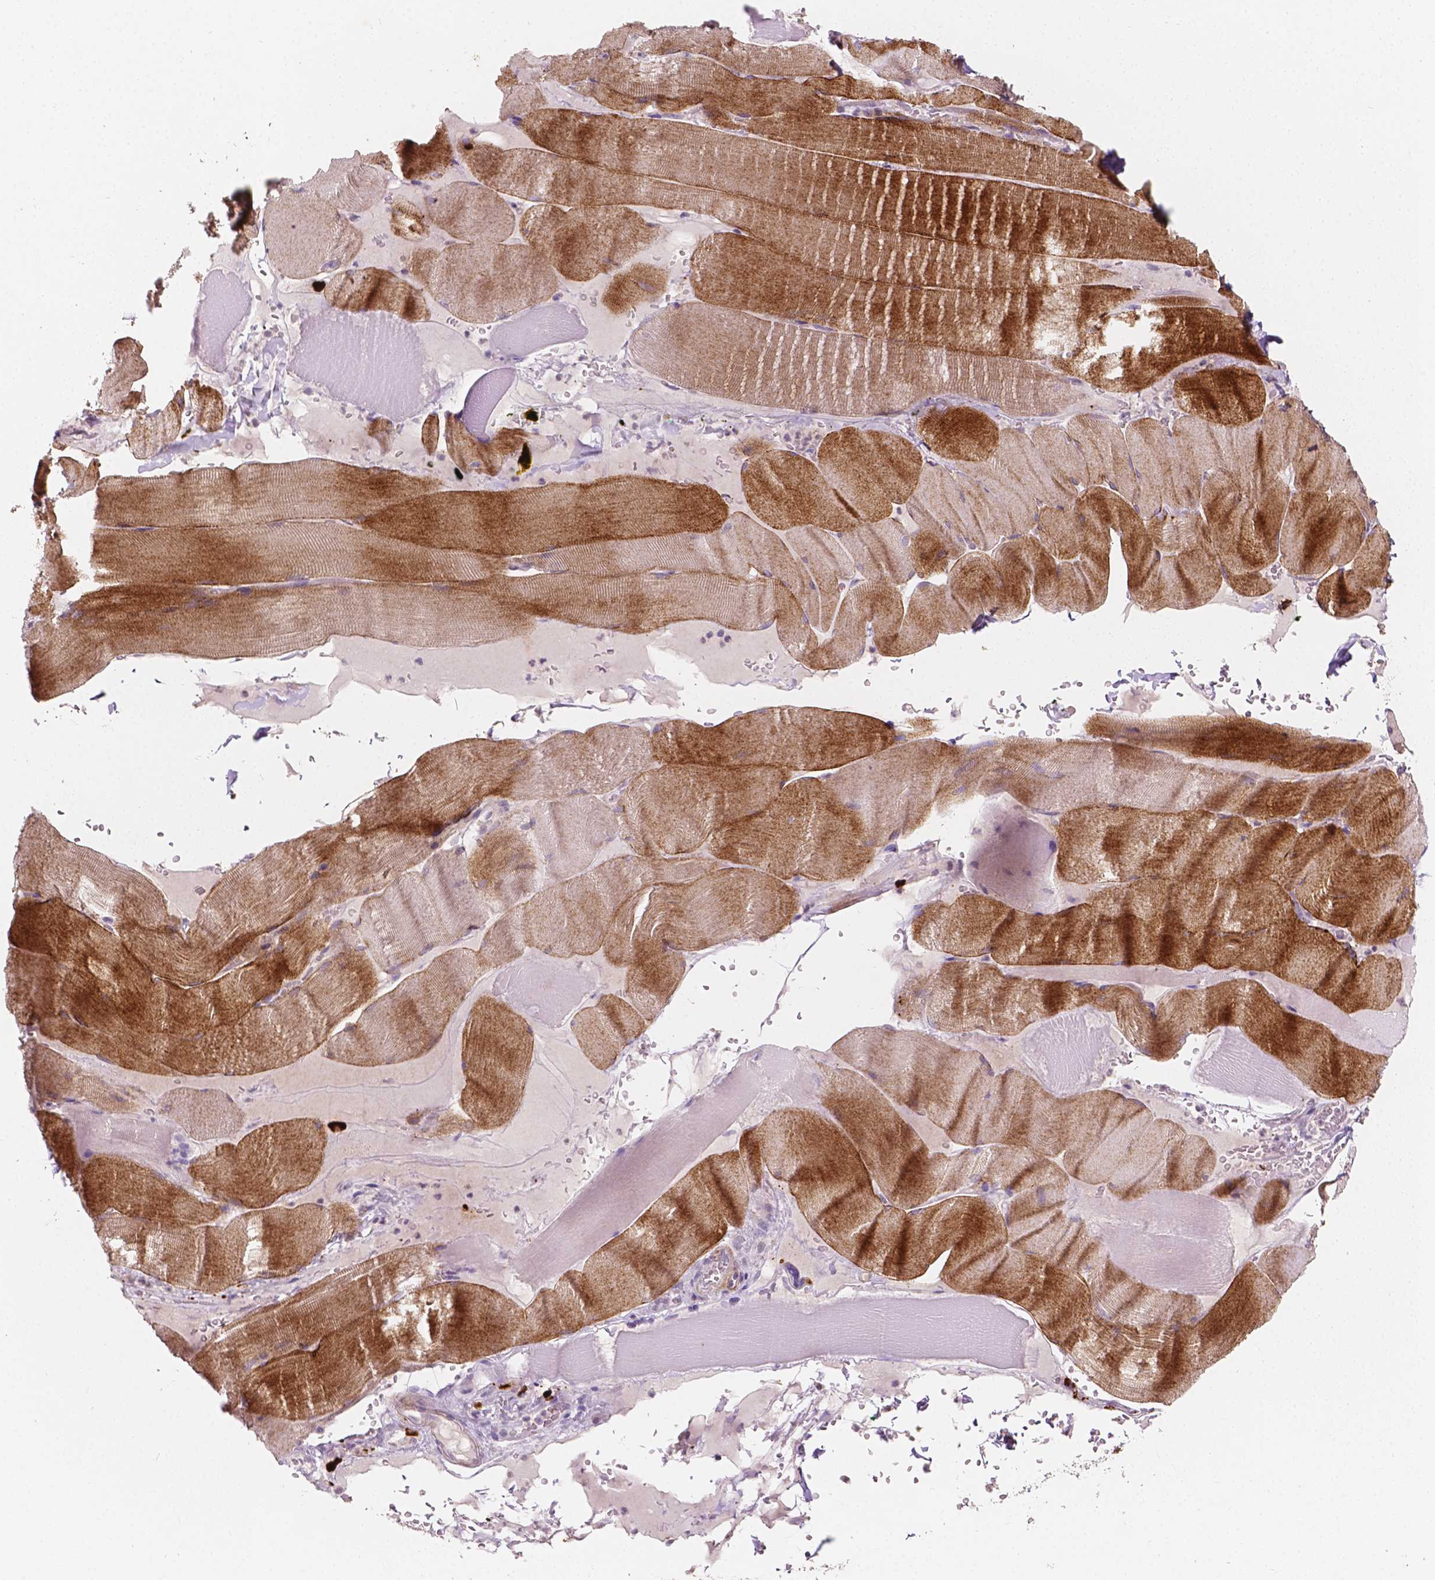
{"staining": {"intensity": "strong", "quantity": "25%-75%", "location": "cytoplasmic/membranous"}, "tissue": "skeletal muscle", "cell_type": "Myocytes", "image_type": "normal", "snomed": [{"axis": "morphology", "description": "Normal tissue, NOS"}, {"axis": "topography", "description": "Skeletal muscle"}], "caption": "Immunohistochemical staining of unremarkable skeletal muscle shows high levels of strong cytoplasmic/membranous expression in about 25%-75% of myocytes.", "gene": "SIRT2", "patient": {"sex": "male", "age": 56}}